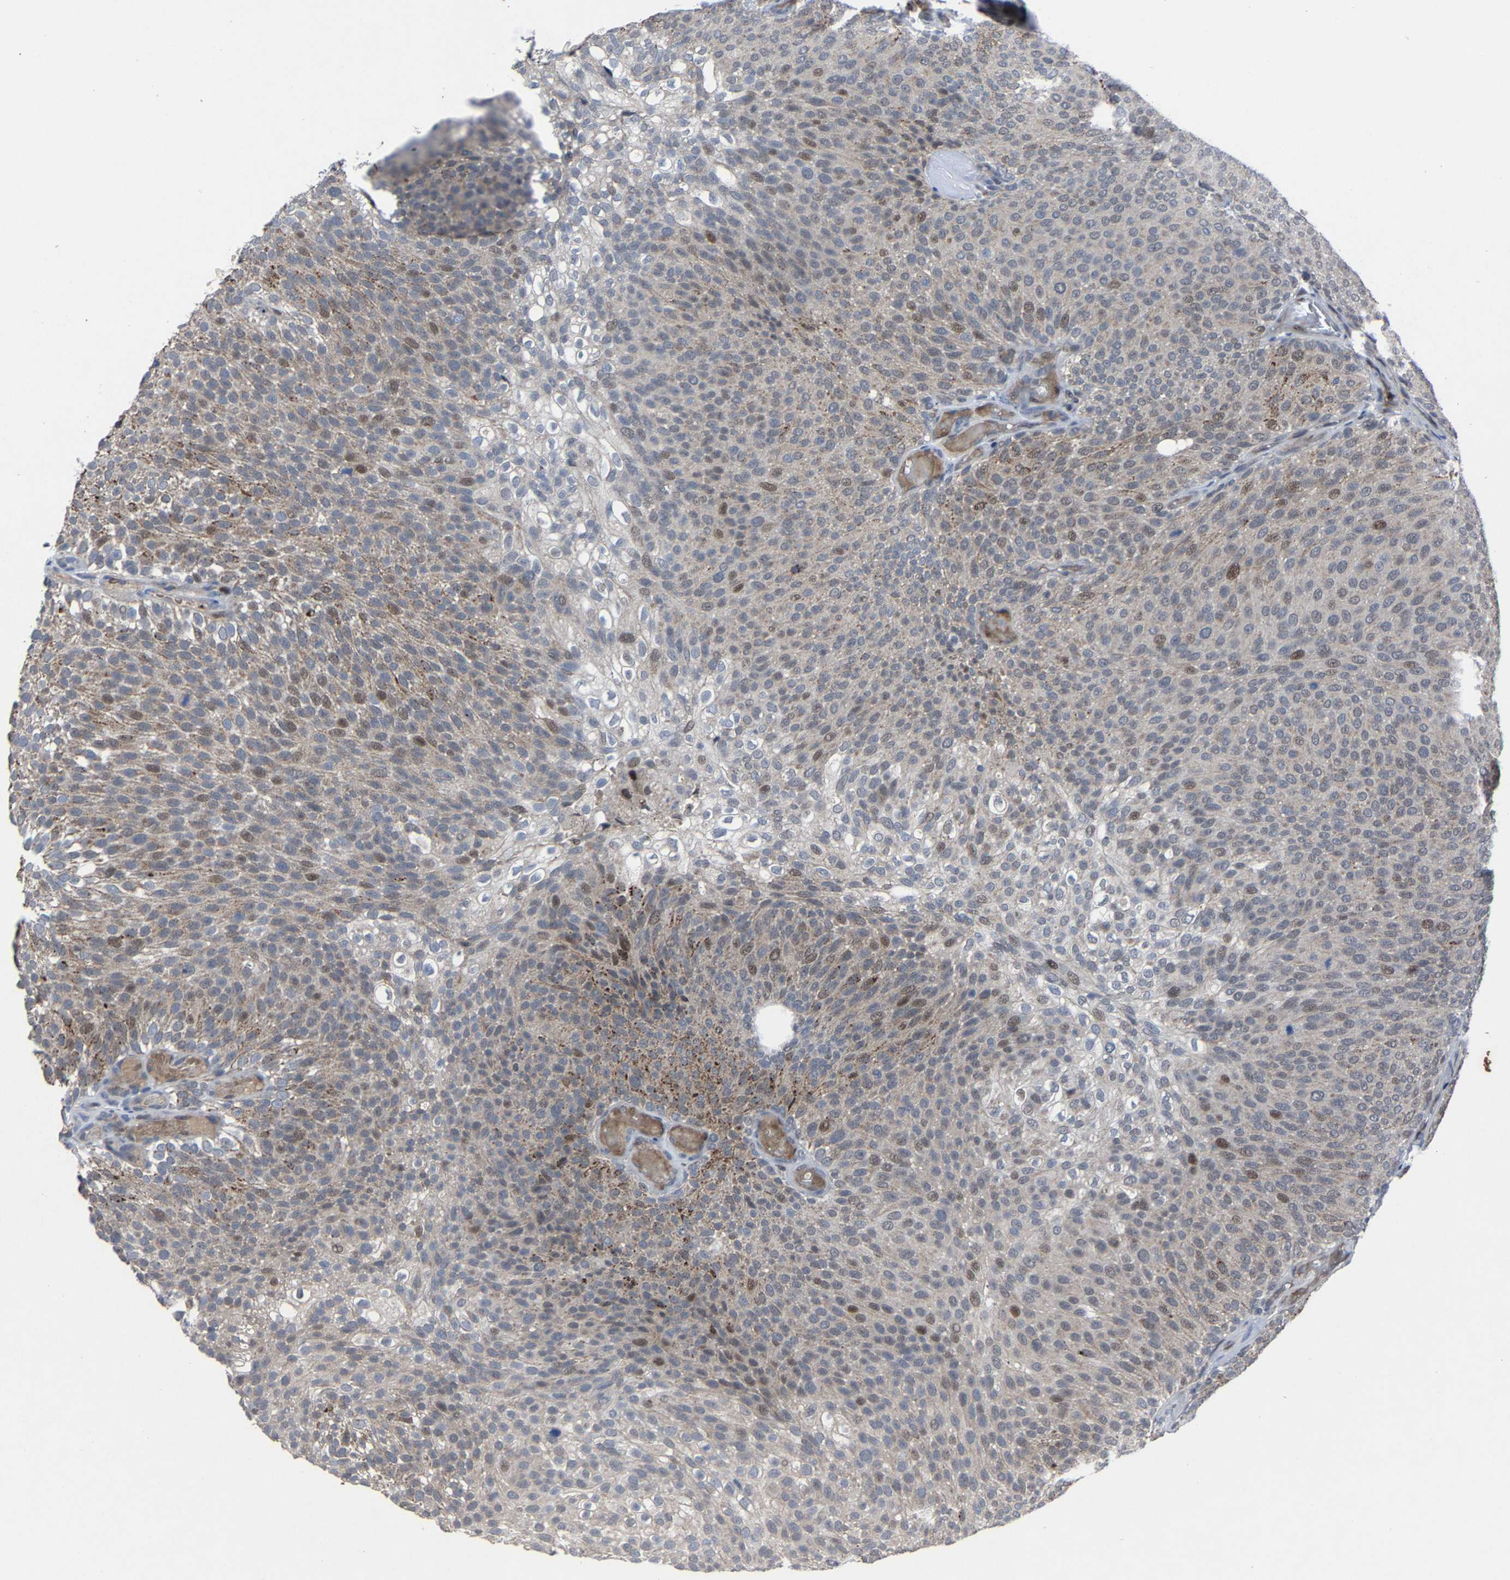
{"staining": {"intensity": "weak", "quantity": "<25%", "location": "nuclear"}, "tissue": "urothelial cancer", "cell_type": "Tumor cells", "image_type": "cancer", "snomed": [{"axis": "morphology", "description": "Urothelial carcinoma, Low grade"}, {"axis": "topography", "description": "Urinary bladder"}], "caption": "This is an IHC photomicrograph of urothelial cancer. There is no positivity in tumor cells.", "gene": "LSM8", "patient": {"sex": "male", "age": 78}}